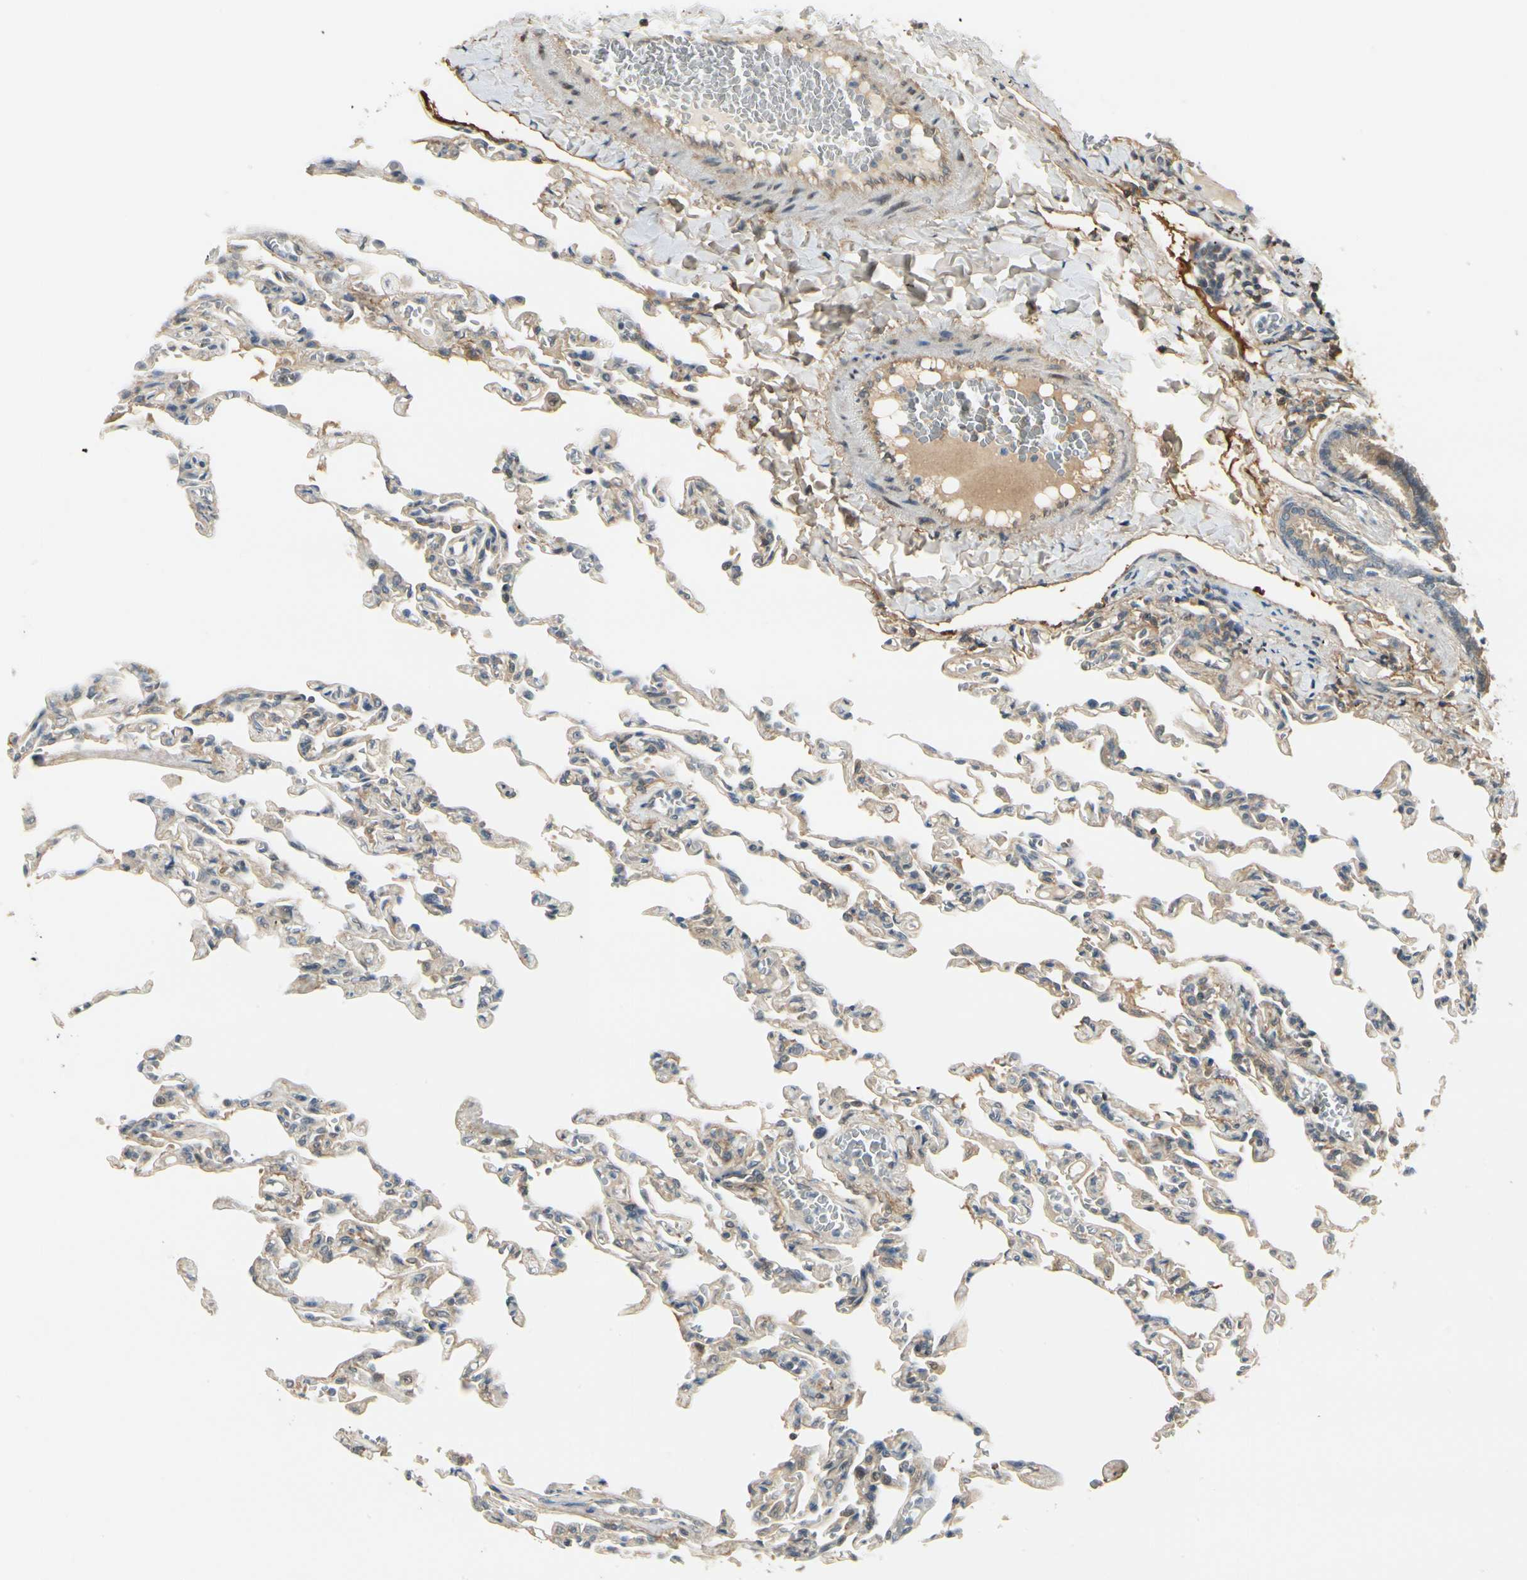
{"staining": {"intensity": "weak", "quantity": "25%-75%", "location": "cytoplasmic/membranous"}, "tissue": "lung", "cell_type": "Alveolar cells", "image_type": "normal", "snomed": [{"axis": "morphology", "description": "Normal tissue, NOS"}, {"axis": "topography", "description": "Lung"}], "caption": "DAB immunohistochemical staining of unremarkable lung displays weak cytoplasmic/membranous protein staining in about 25%-75% of alveolar cells. The staining was performed using DAB to visualize the protein expression in brown, while the nuclei were stained in blue with hematoxylin (Magnification: 20x).", "gene": "EPHB3", "patient": {"sex": "male", "age": 21}}